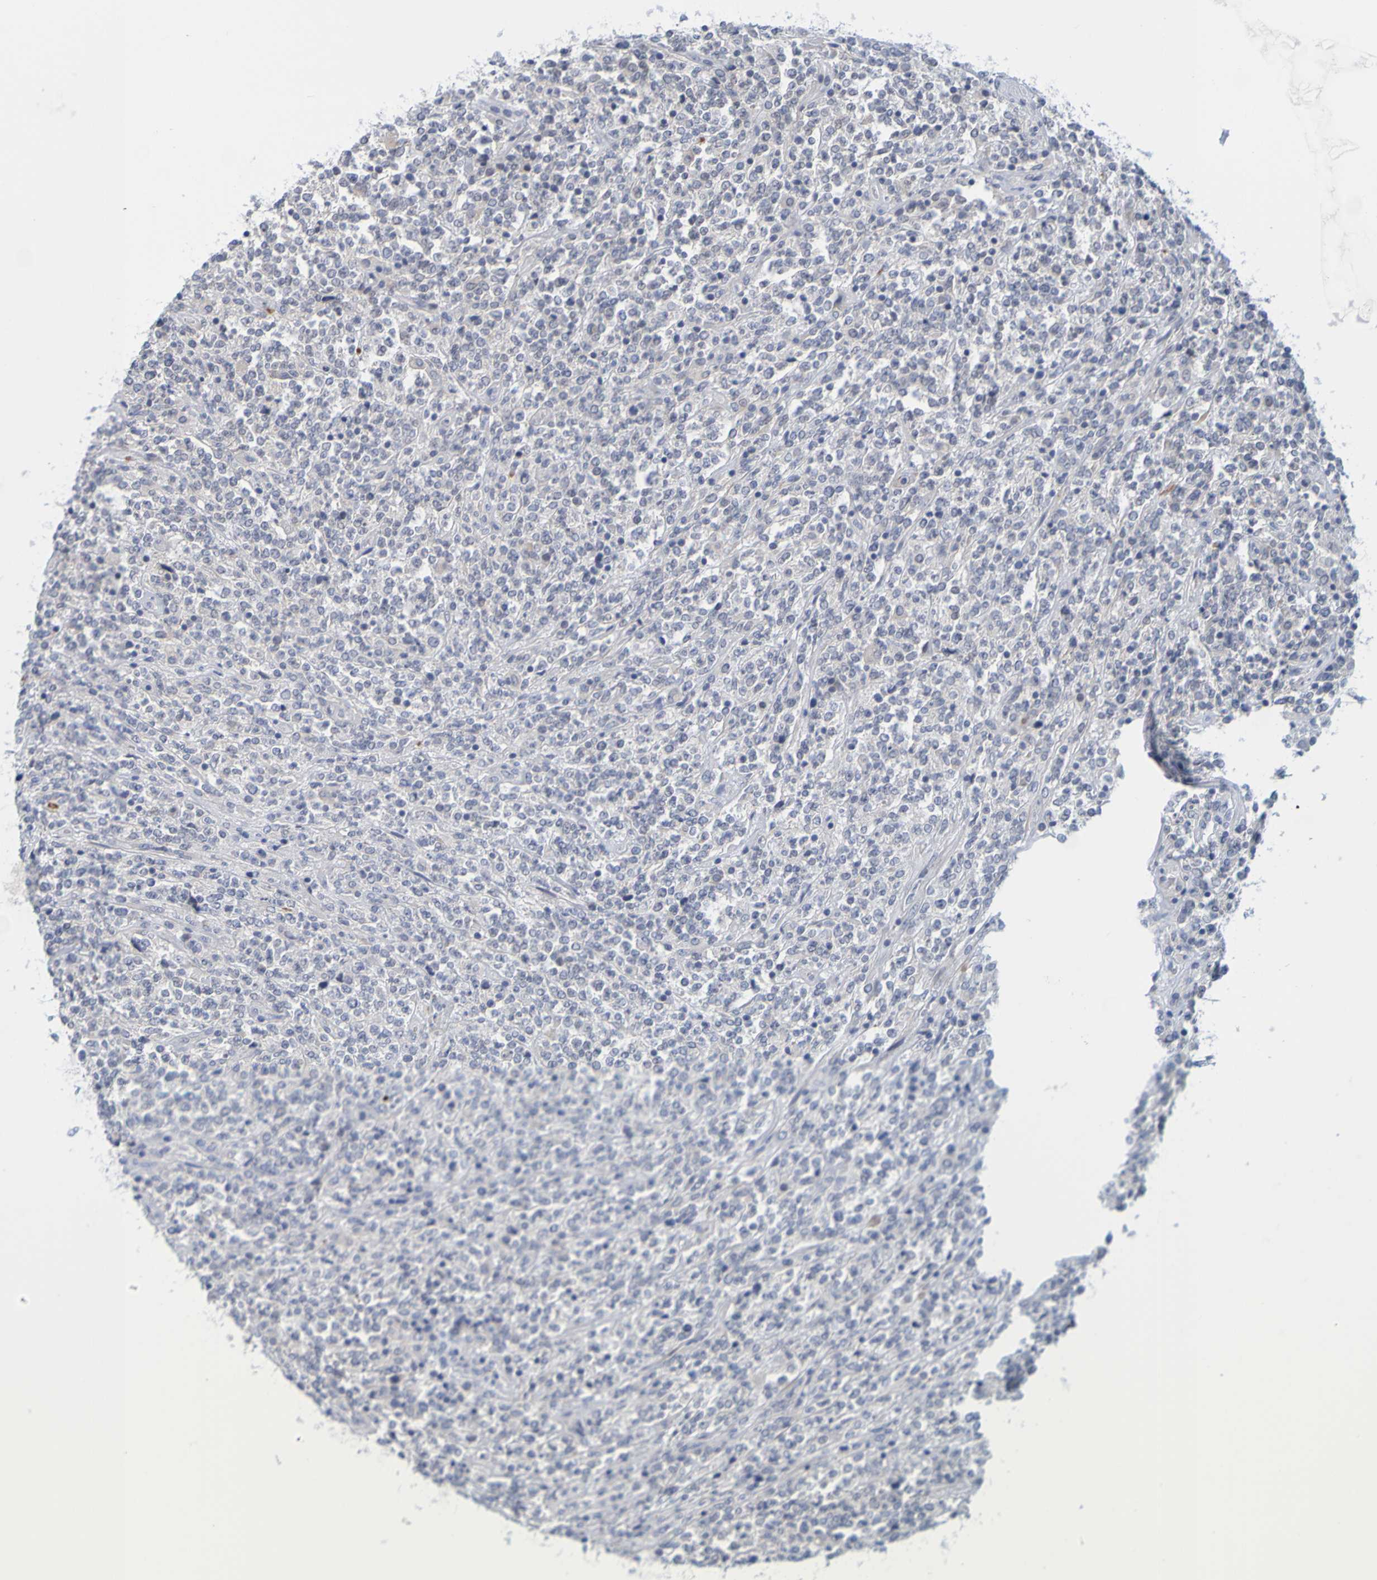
{"staining": {"intensity": "negative", "quantity": "none", "location": "none"}, "tissue": "lymphoma", "cell_type": "Tumor cells", "image_type": "cancer", "snomed": [{"axis": "morphology", "description": "Malignant lymphoma, non-Hodgkin's type, High grade"}, {"axis": "topography", "description": "Soft tissue"}], "caption": "Human malignant lymphoma, non-Hodgkin's type (high-grade) stained for a protein using immunohistochemistry (IHC) shows no expression in tumor cells.", "gene": "ENDOU", "patient": {"sex": "male", "age": 18}}